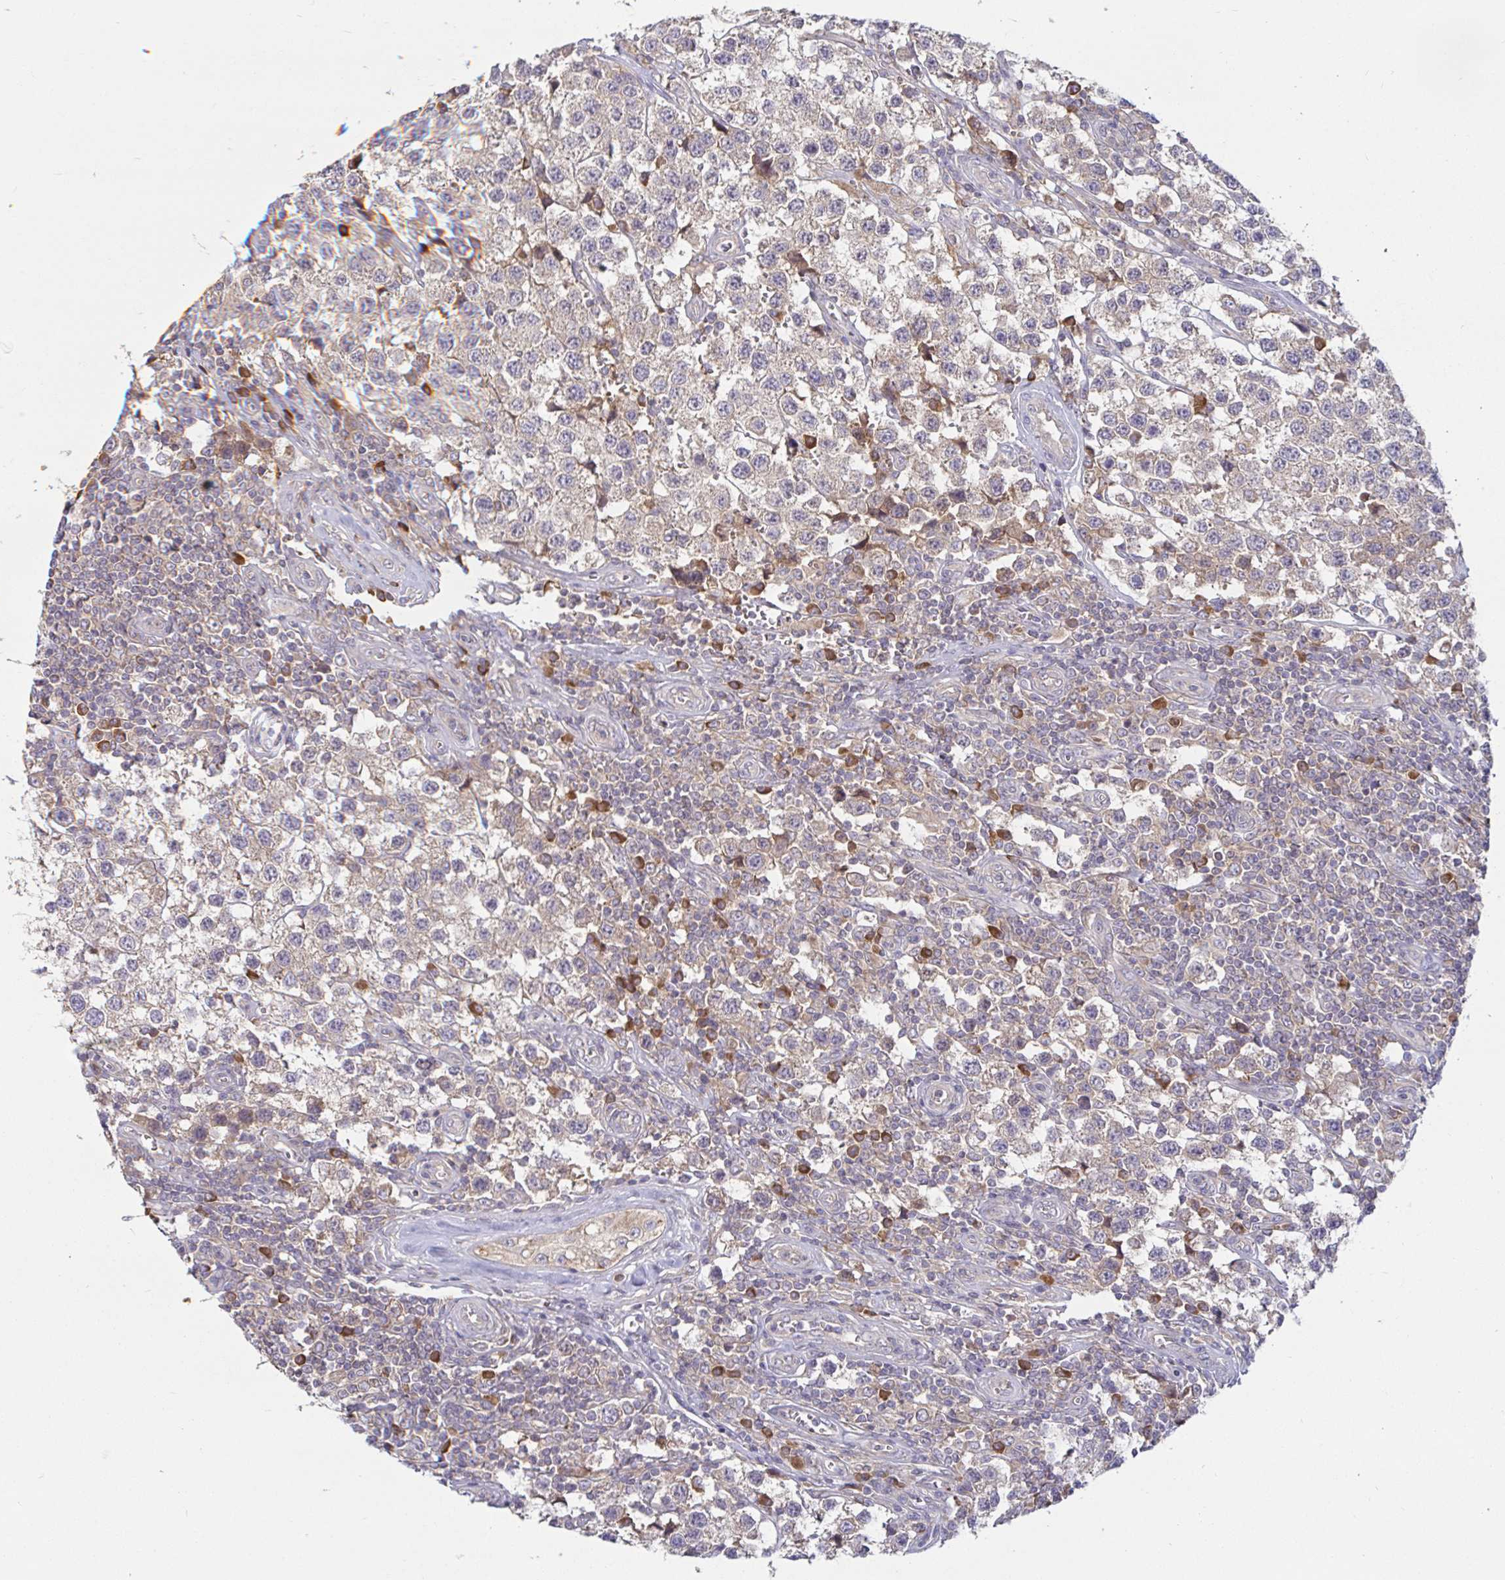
{"staining": {"intensity": "weak", "quantity": ">75%", "location": "cytoplasmic/membranous"}, "tissue": "testis cancer", "cell_type": "Tumor cells", "image_type": "cancer", "snomed": [{"axis": "morphology", "description": "Seminoma, NOS"}, {"axis": "topography", "description": "Testis"}], "caption": "An IHC histopathology image of neoplastic tissue is shown. Protein staining in brown labels weak cytoplasmic/membranous positivity in testis seminoma within tumor cells. The staining is performed using DAB (3,3'-diaminobenzidine) brown chromogen to label protein expression. The nuclei are counter-stained blue using hematoxylin.", "gene": "LARP1", "patient": {"sex": "male", "age": 34}}